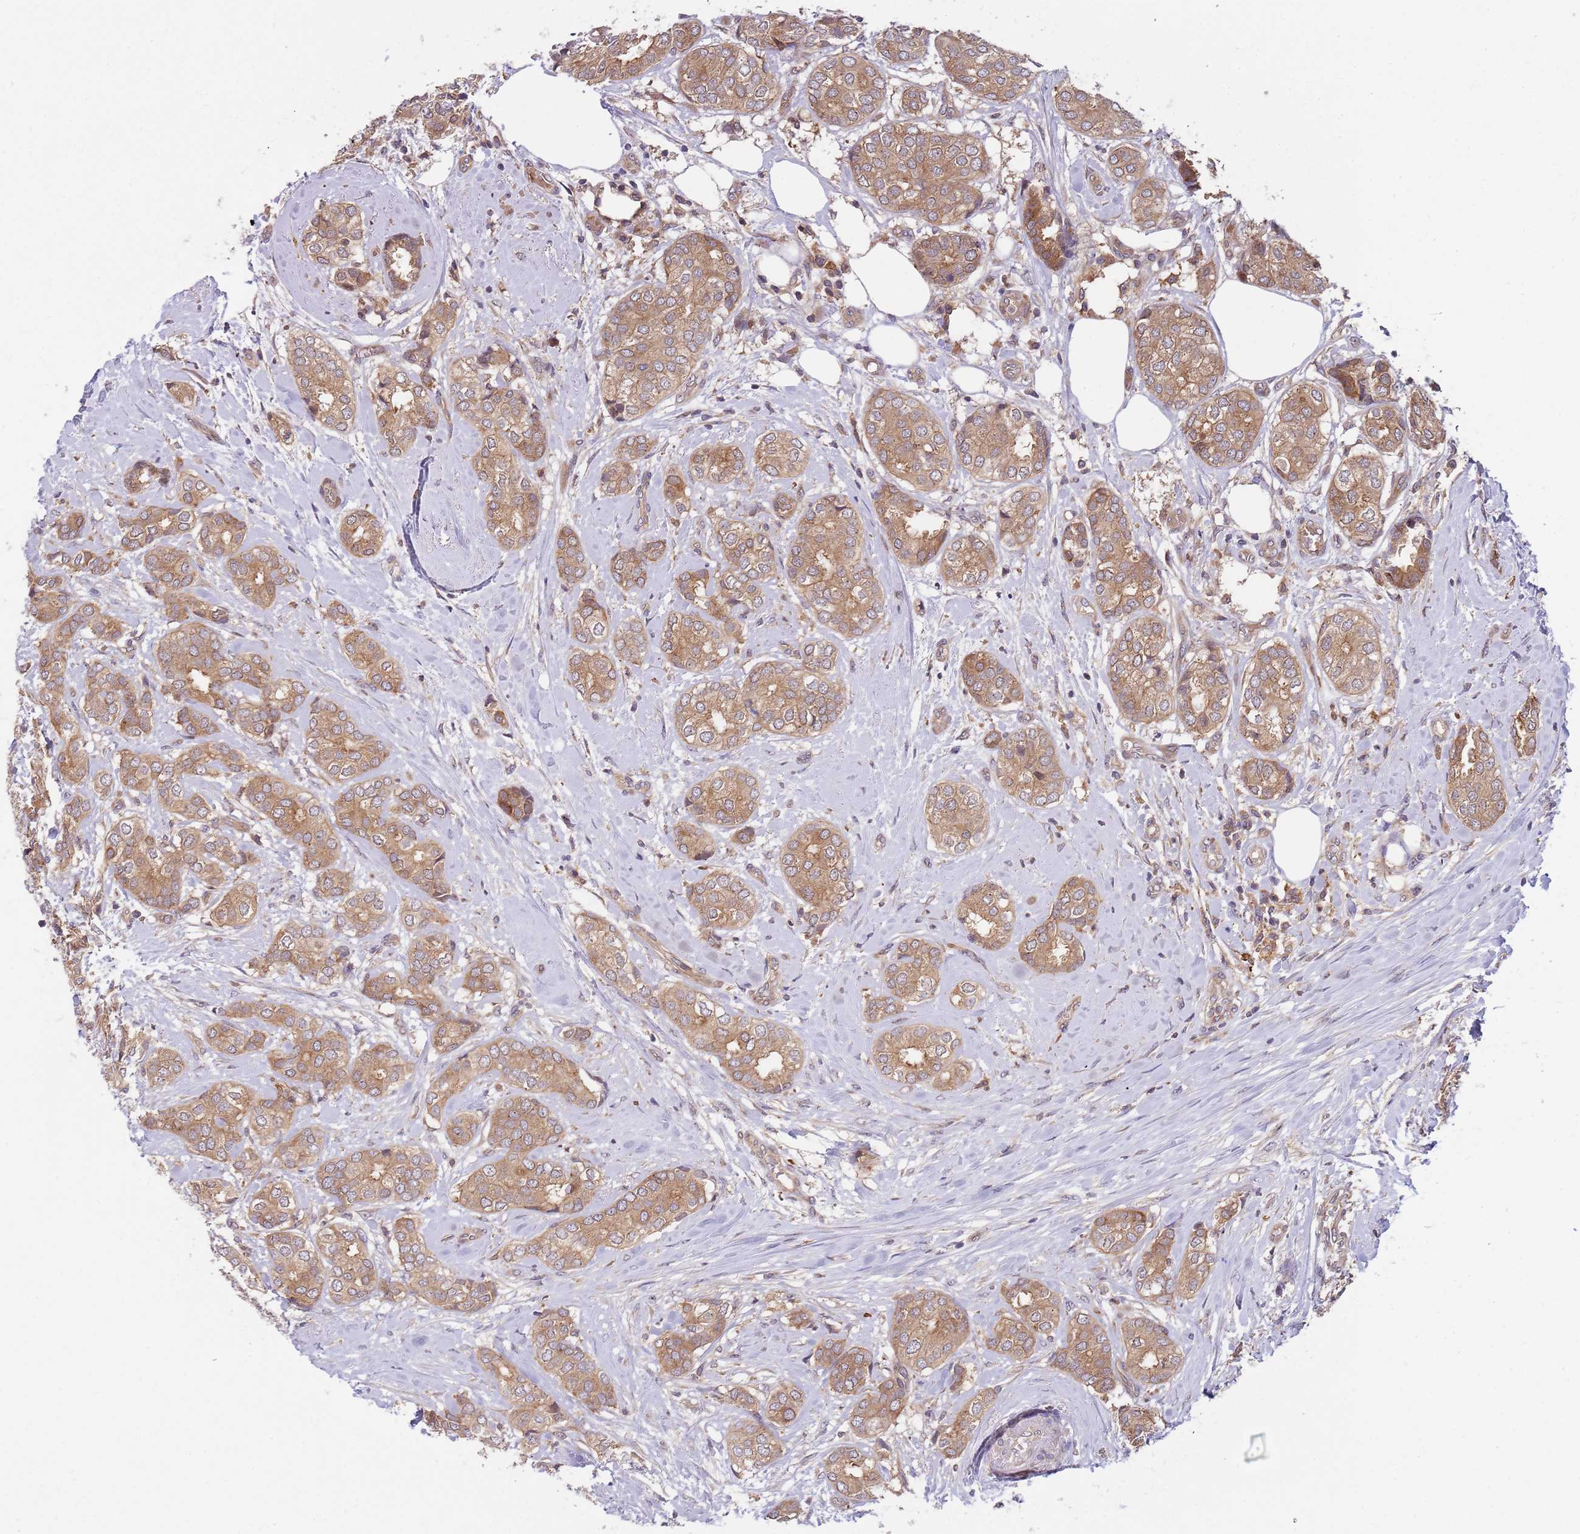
{"staining": {"intensity": "moderate", "quantity": ">75%", "location": "cytoplasmic/membranous"}, "tissue": "breast cancer", "cell_type": "Tumor cells", "image_type": "cancer", "snomed": [{"axis": "morphology", "description": "Duct carcinoma"}, {"axis": "topography", "description": "Breast"}], "caption": "Protein staining of breast intraductal carcinoma tissue demonstrates moderate cytoplasmic/membranous staining in approximately >75% of tumor cells. (brown staining indicates protein expression, while blue staining denotes nuclei).", "gene": "GGA1", "patient": {"sex": "female", "age": 73}}